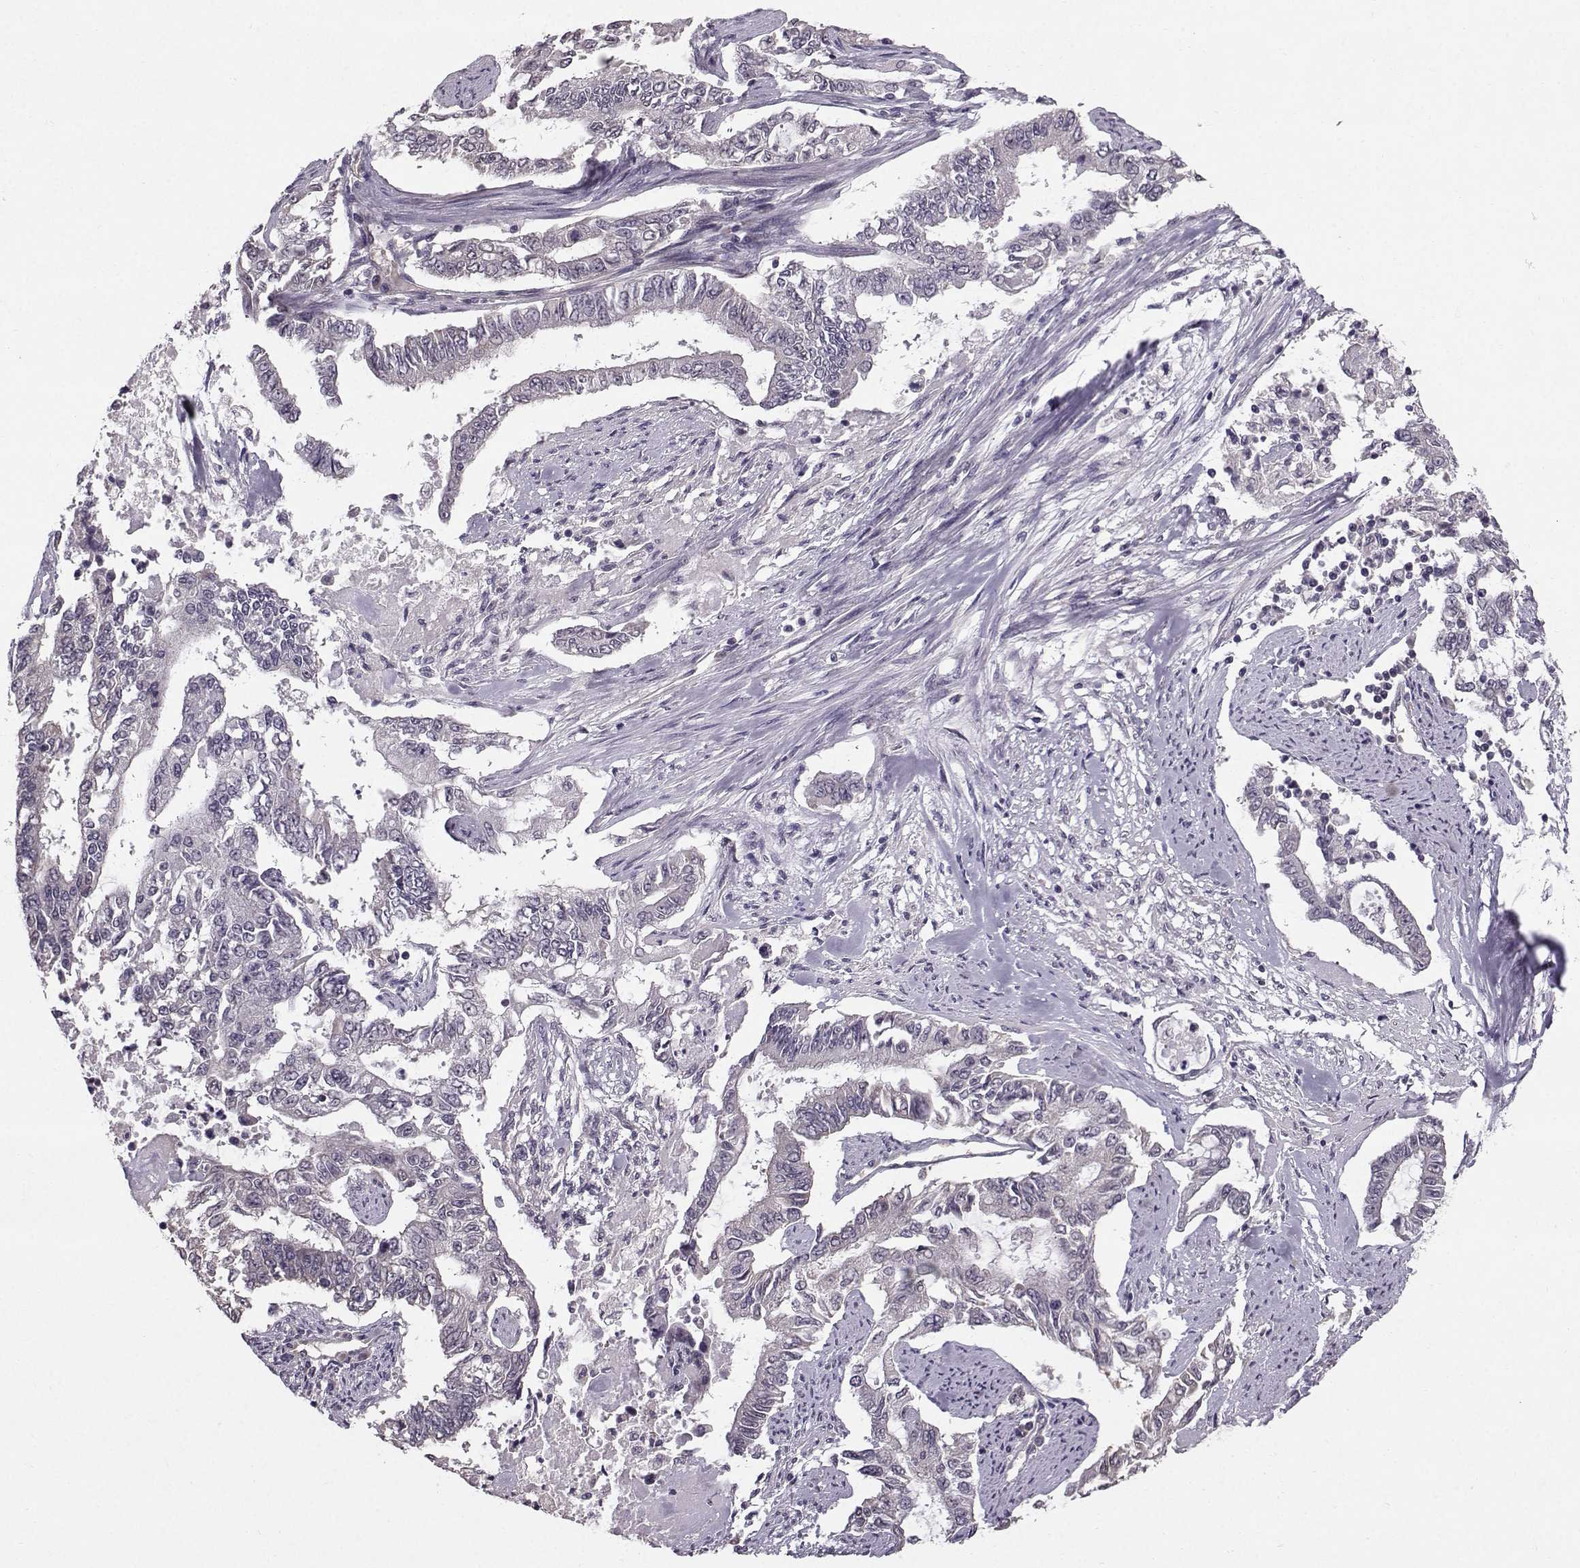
{"staining": {"intensity": "negative", "quantity": "none", "location": "none"}, "tissue": "endometrial cancer", "cell_type": "Tumor cells", "image_type": "cancer", "snomed": [{"axis": "morphology", "description": "Adenocarcinoma, NOS"}, {"axis": "topography", "description": "Uterus"}], "caption": "High power microscopy image of an immunohistochemistry (IHC) histopathology image of adenocarcinoma (endometrial), revealing no significant staining in tumor cells.", "gene": "TSPYL5", "patient": {"sex": "female", "age": 59}}